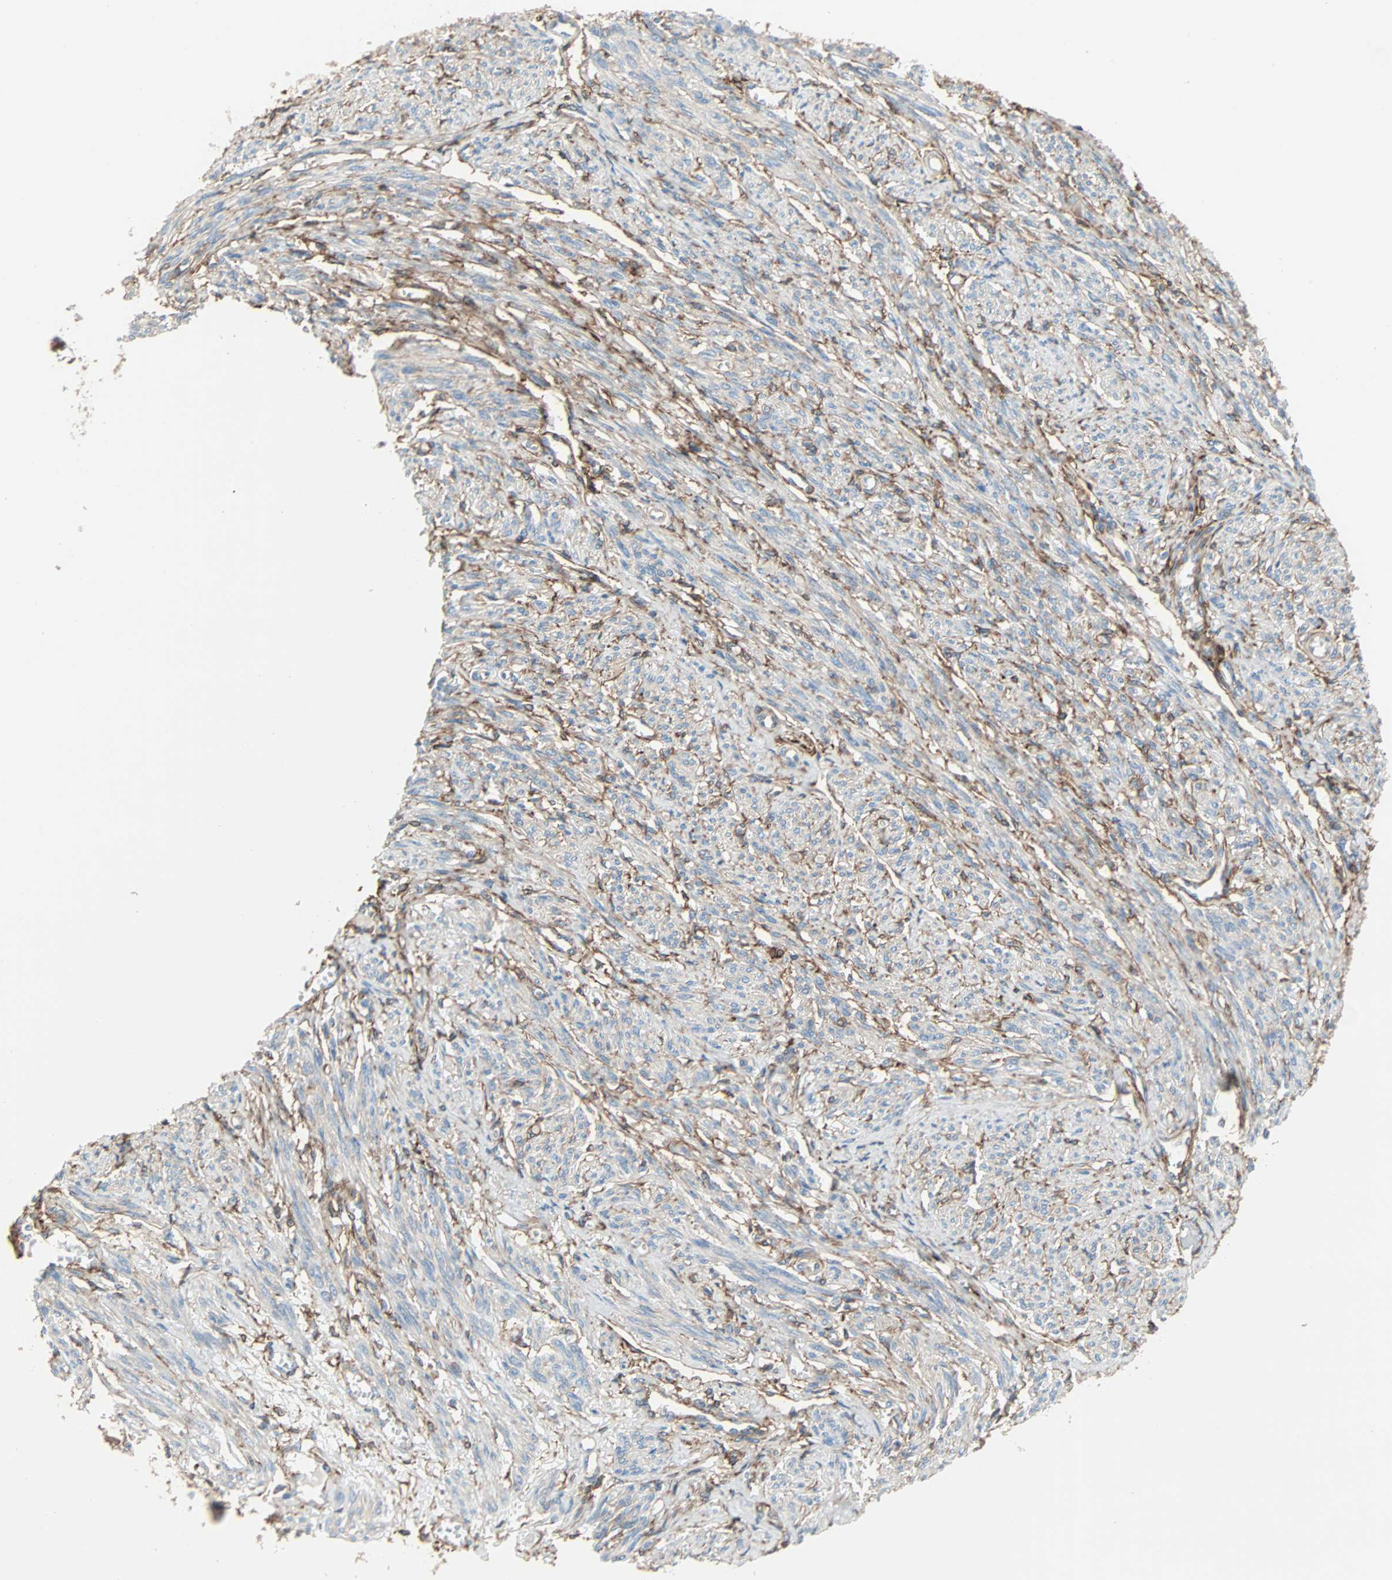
{"staining": {"intensity": "weak", "quantity": "25%-75%", "location": "cytoplasmic/membranous"}, "tissue": "smooth muscle", "cell_type": "Smooth muscle cells", "image_type": "normal", "snomed": [{"axis": "morphology", "description": "Normal tissue, NOS"}, {"axis": "topography", "description": "Smooth muscle"}], "caption": "Immunohistochemical staining of unremarkable human smooth muscle reveals 25%-75% levels of weak cytoplasmic/membranous protein staining in approximately 25%-75% of smooth muscle cells. (Brightfield microscopy of DAB IHC at high magnification).", "gene": "EPB41L2", "patient": {"sex": "female", "age": 65}}